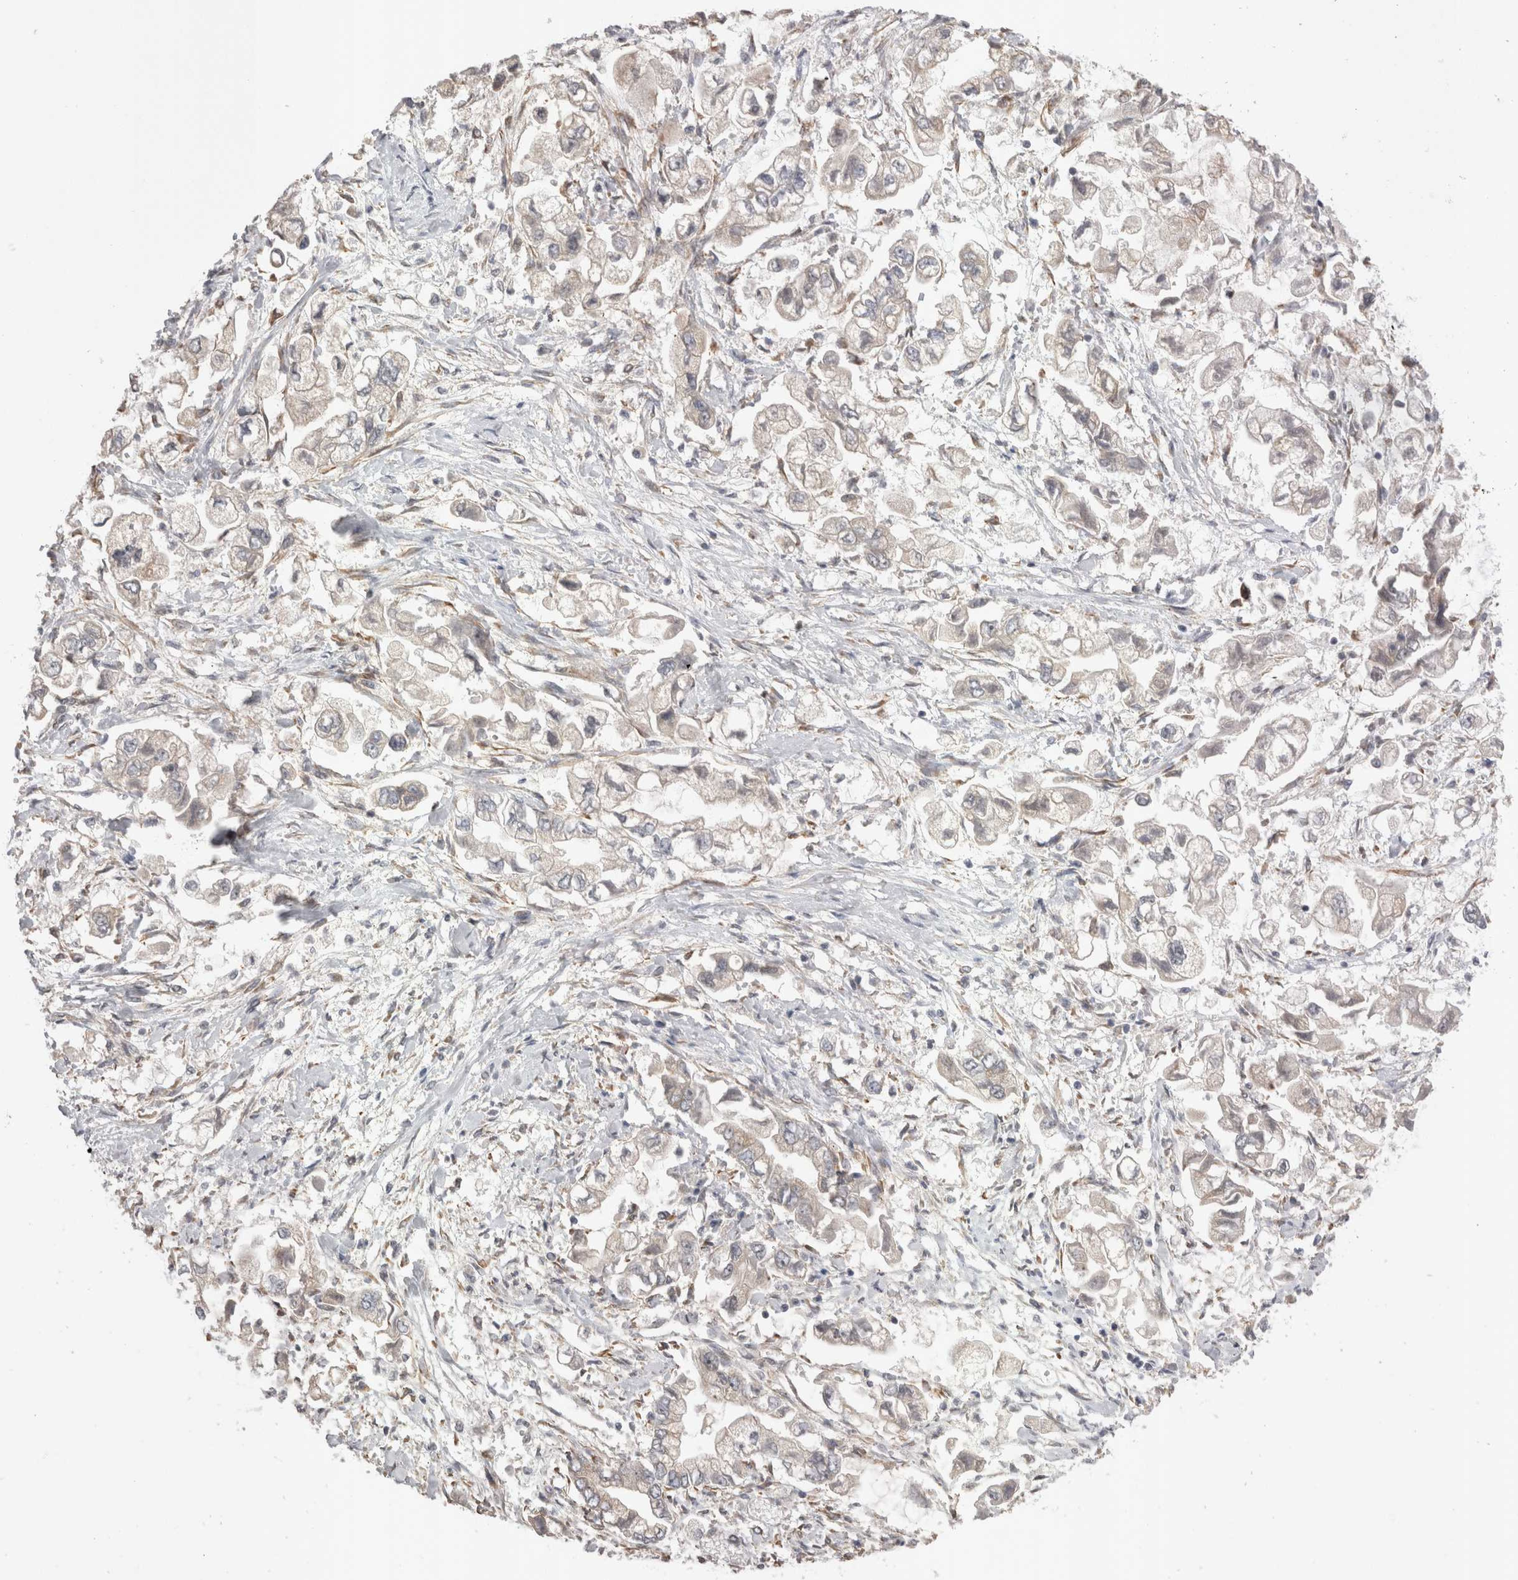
{"staining": {"intensity": "weak", "quantity": "<25%", "location": "cytoplasmic/membranous"}, "tissue": "stomach cancer", "cell_type": "Tumor cells", "image_type": "cancer", "snomed": [{"axis": "morphology", "description": "Normal tissue, NOS"}, {"axis": "morphology", "description": "Adenocarcinoma, NOS"}, {"axis": "topography", "description": "Stomach"}], "caption": "This is a micrograph of IHC staining of stomach cancer, which shows no expression in tumor cells.", "gene": "EXOSC4", "patient": {"sex": "male", "age": 62}}